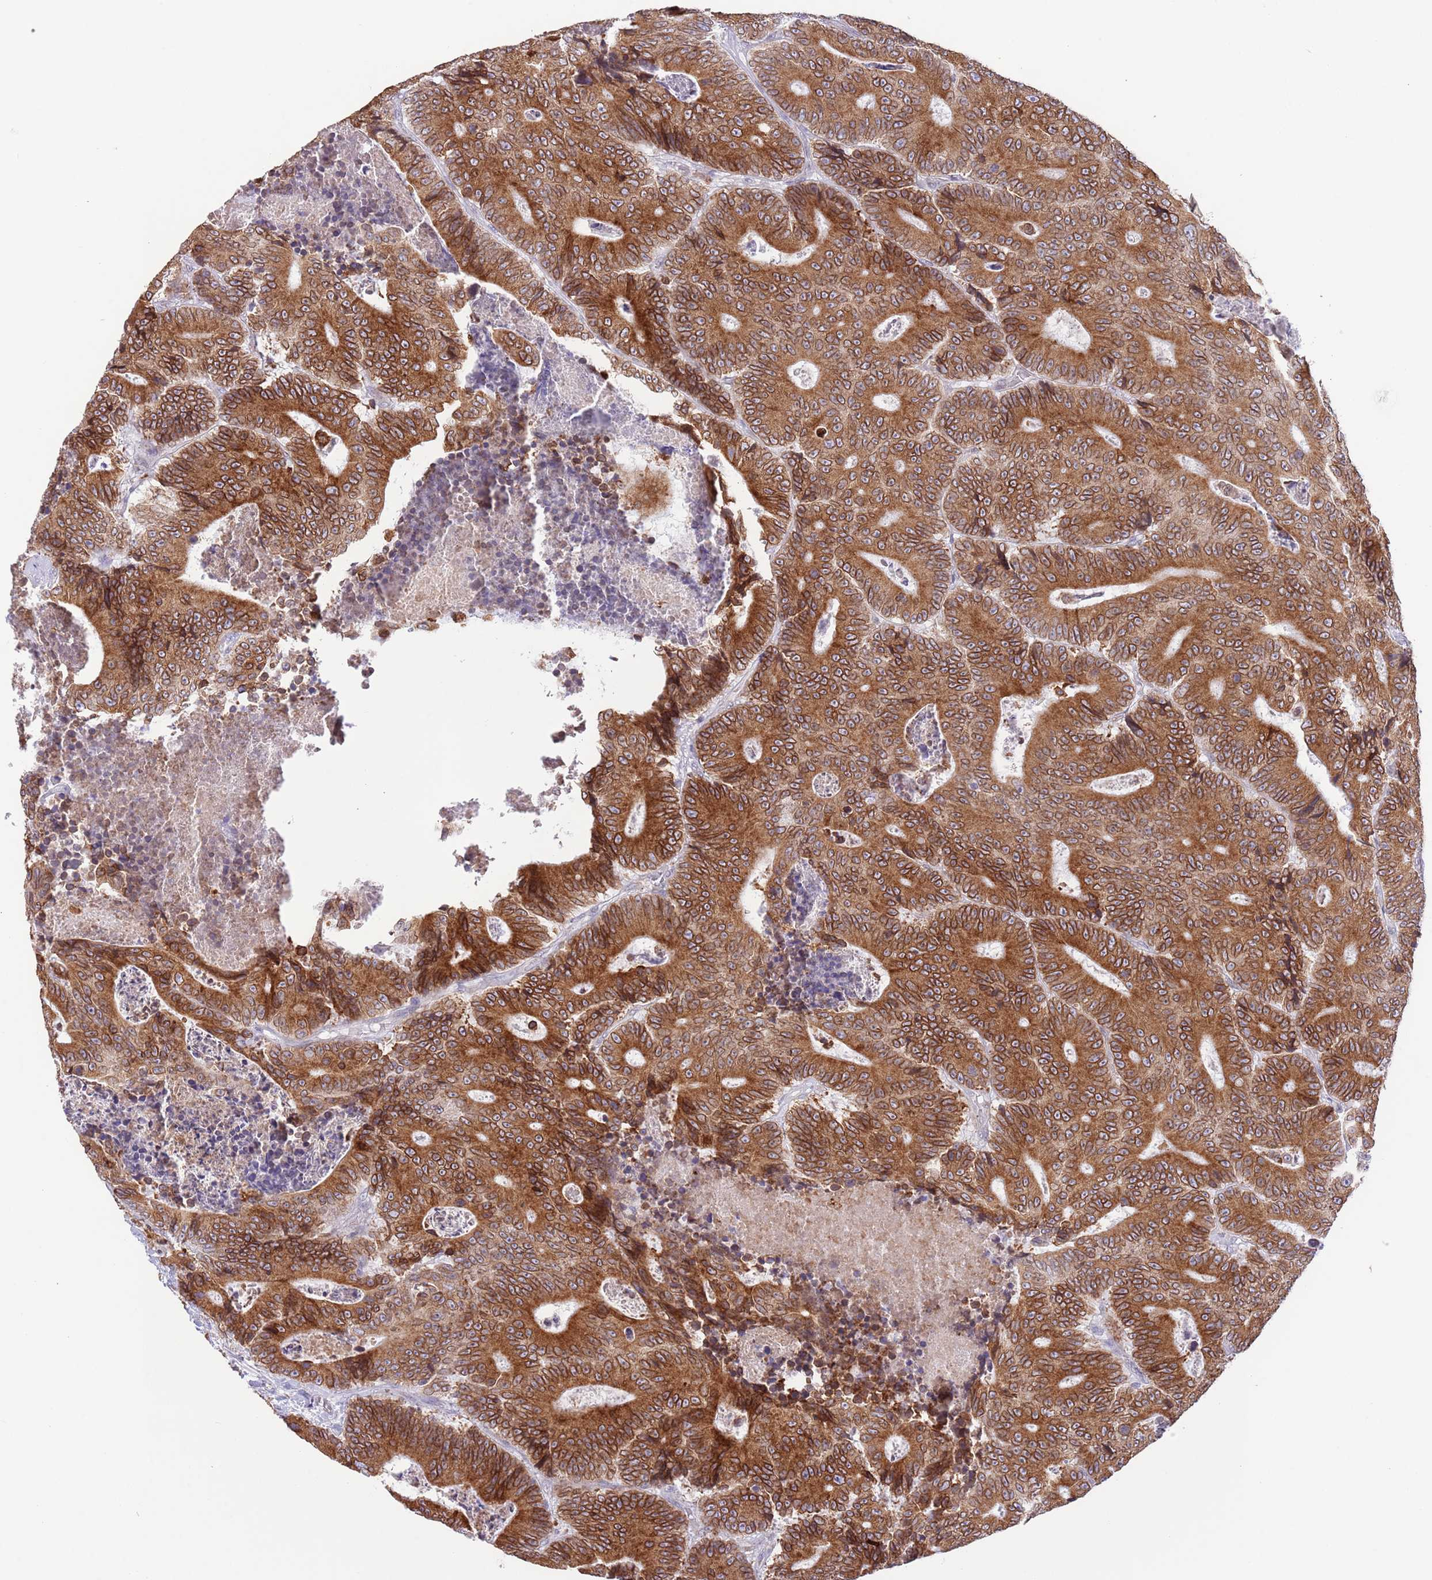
{"staining": {"intensity": "strong", "quantity": ">75%", "location": "cytoplasmic/membranous,nuclear"}, "tissue": "colorectal cancer", "cell_type": "Tumor cells", "image_type": "cancer", "snomed": [{"axis": "morphology", "description": "Adenocarcinoma, NOS"}, {"axis": "topography", "description": "Colon"}], "caption": "The micrograph shows staining of colorectal cancer, revealing strong cytoplasmic/membranous and nuclear protein expression (brown color) within tumor cells.", "gene": "EBPL", "patient": {"sex": "male", "age": 83}}